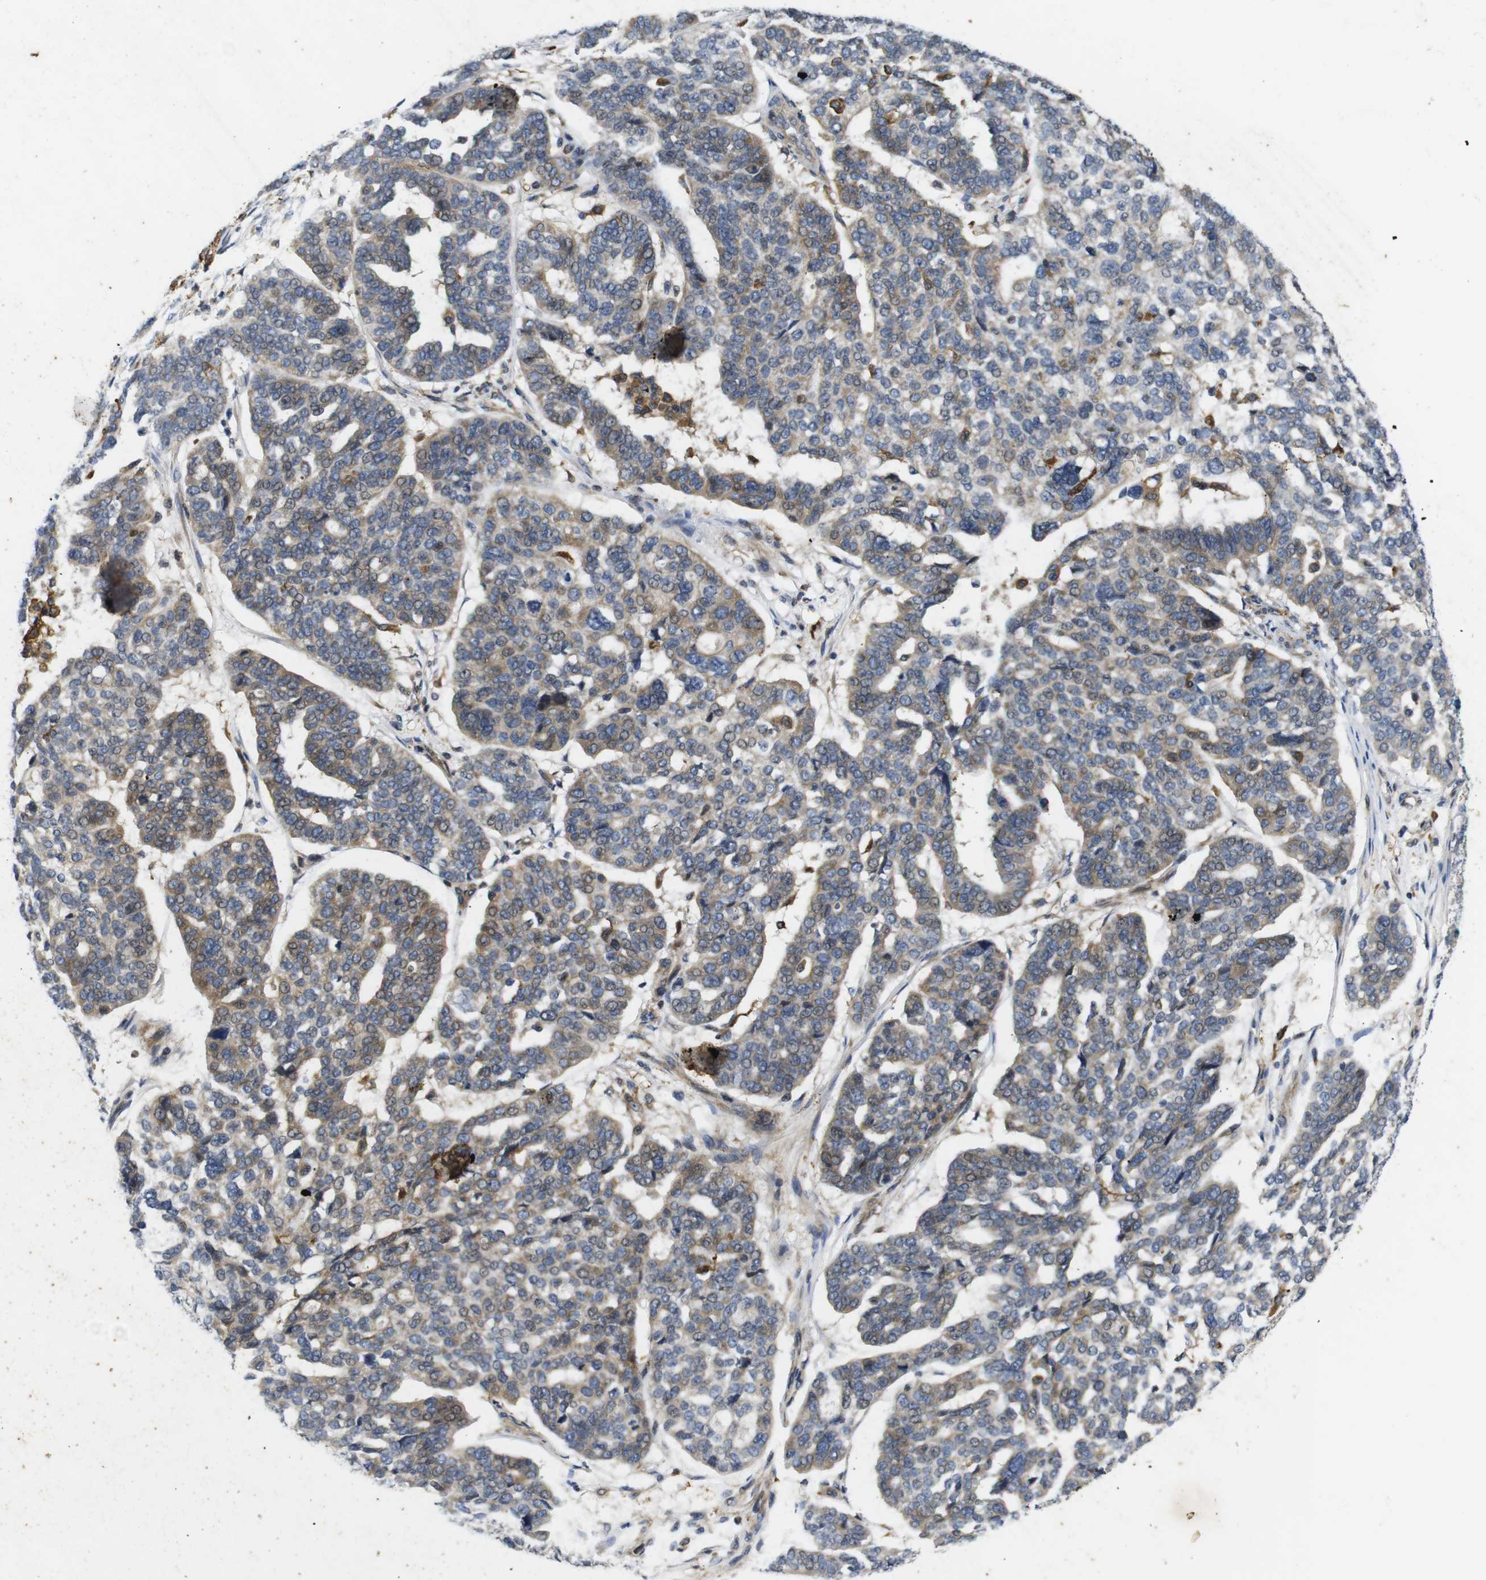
{"staining": {"intensity": "weak", "quantity": ">75%", "location": "cytoplasmic/membranous"}, "tissue": "ovarian cancer", "cell_type": "Tumor cells", "image_type": "cancer", "snomed": [{"axis": "morphology", "description": "Cystadenocarcinoma, serous, NOS"}, {"axis": "topography", "description": "Ovary"}], "caption": "DAB immunohistochemical staining of human ovarian cancer shows weak cytoplasmic/membranous protein staining in about >75% of tumor cells. Nuclei are stained in blue.", "gene": "ROBO2", "patient": {"sex": "female", "age": 59}}